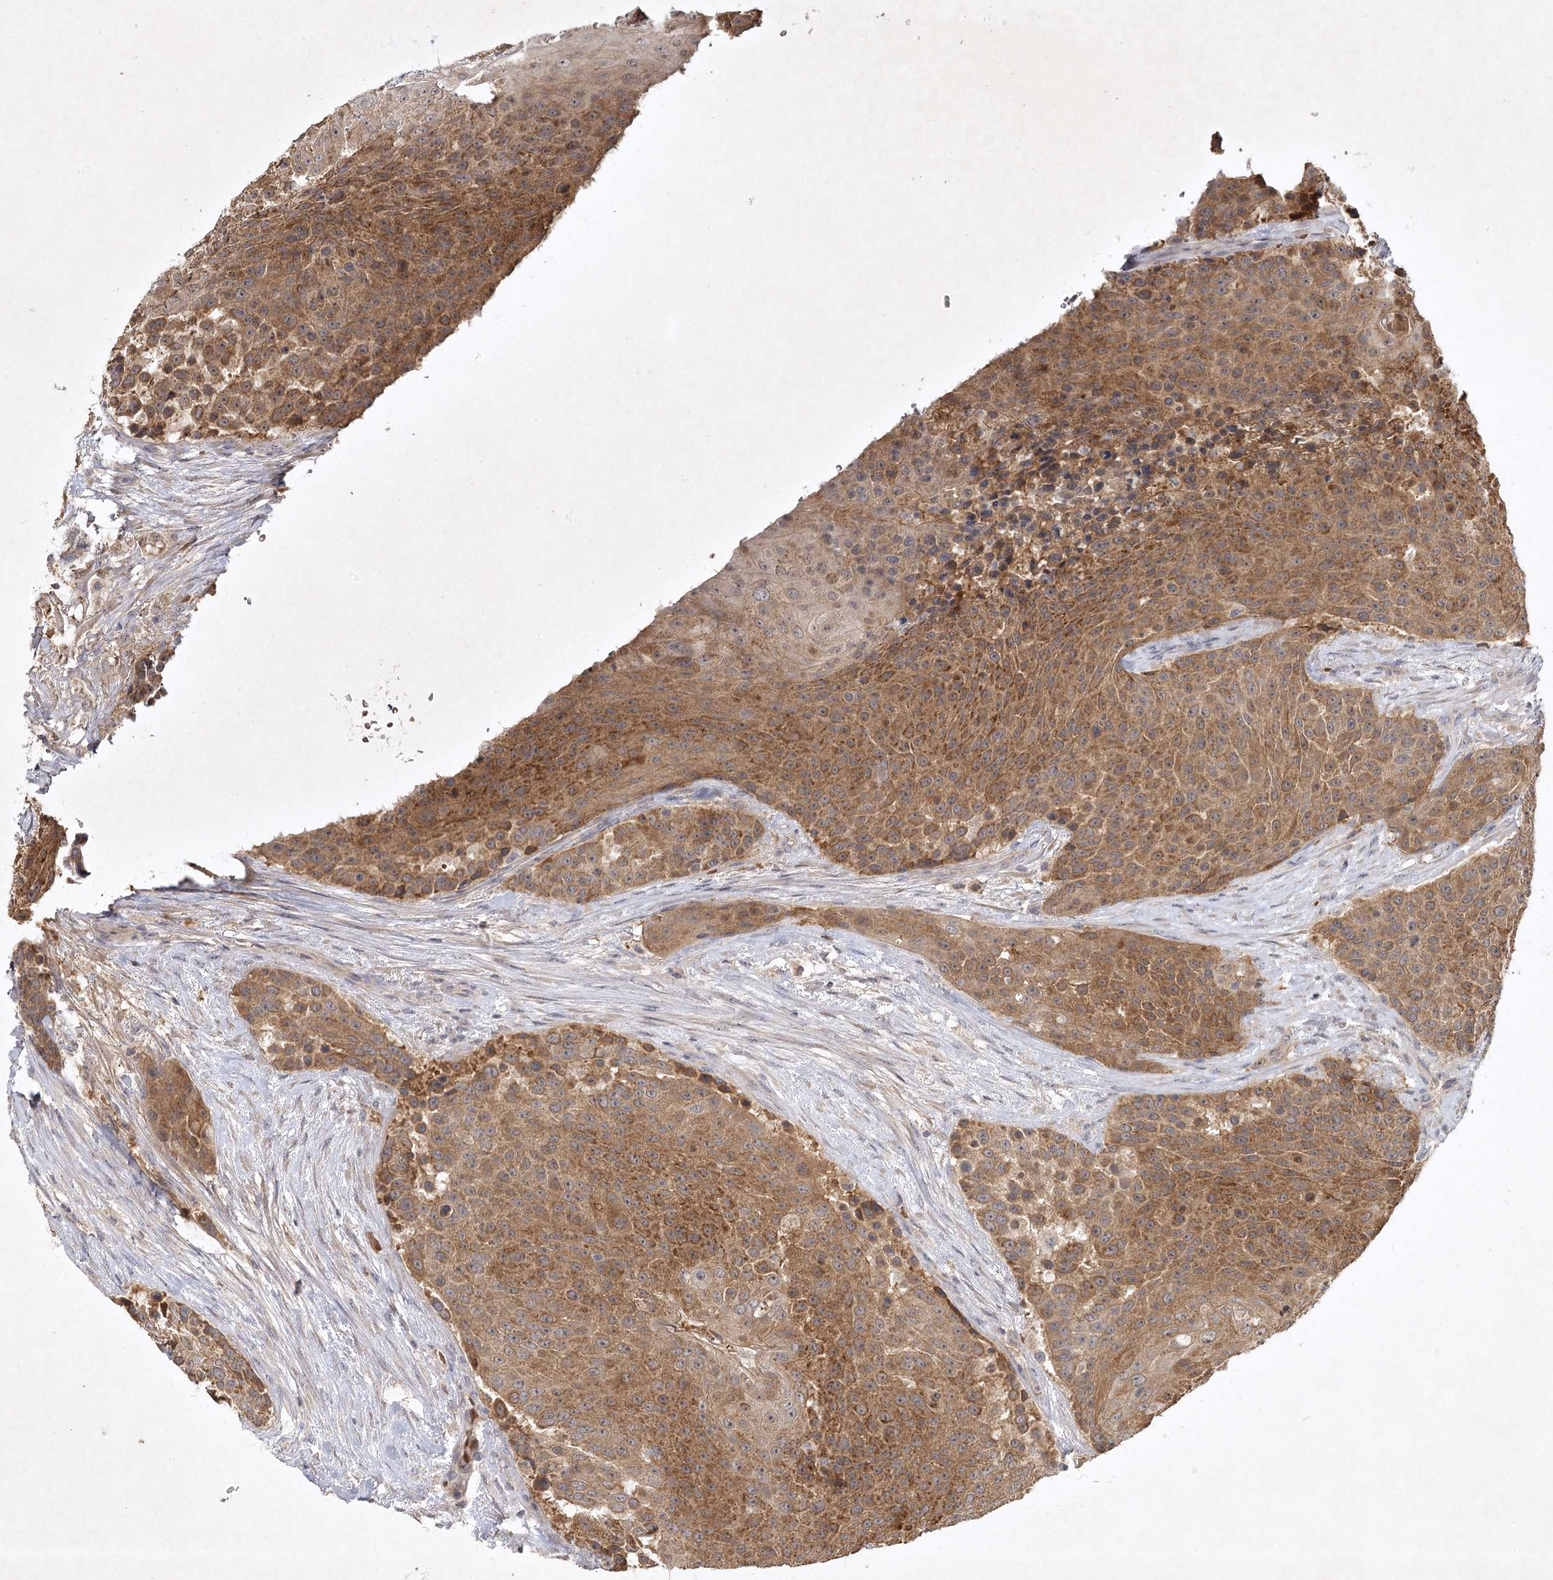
{"staining": {"intensity": "moderate", "quantity": ">75%", "location": "cytoplasmic/membranous"}, "tissue": "urothelial cancer", "cell_type": "Tumor cells", "image_type": "cancer", "snomed": [{"axis": "morphology", "description": "Urothelial carcinoma, High grade"}, {"axis": "topography", "description": "Urinary bladder"}], "caption": "Immunohistochemistry staining of high-grade urothelial carcinoma, which exhibits medium levels of moderate cytoplasmic/membranous positivity in about >75% of tumor cells indicating moderate cytoplasmic/membranous protein staining. The staining was performed using DAB (3,3'-diaminobenzidine) (brown) for protein detection and nuclei were counterstained in hematoxylin (blue).", "gene": "PYROXD2", "patient": {"sex": "female", "age": 63}}